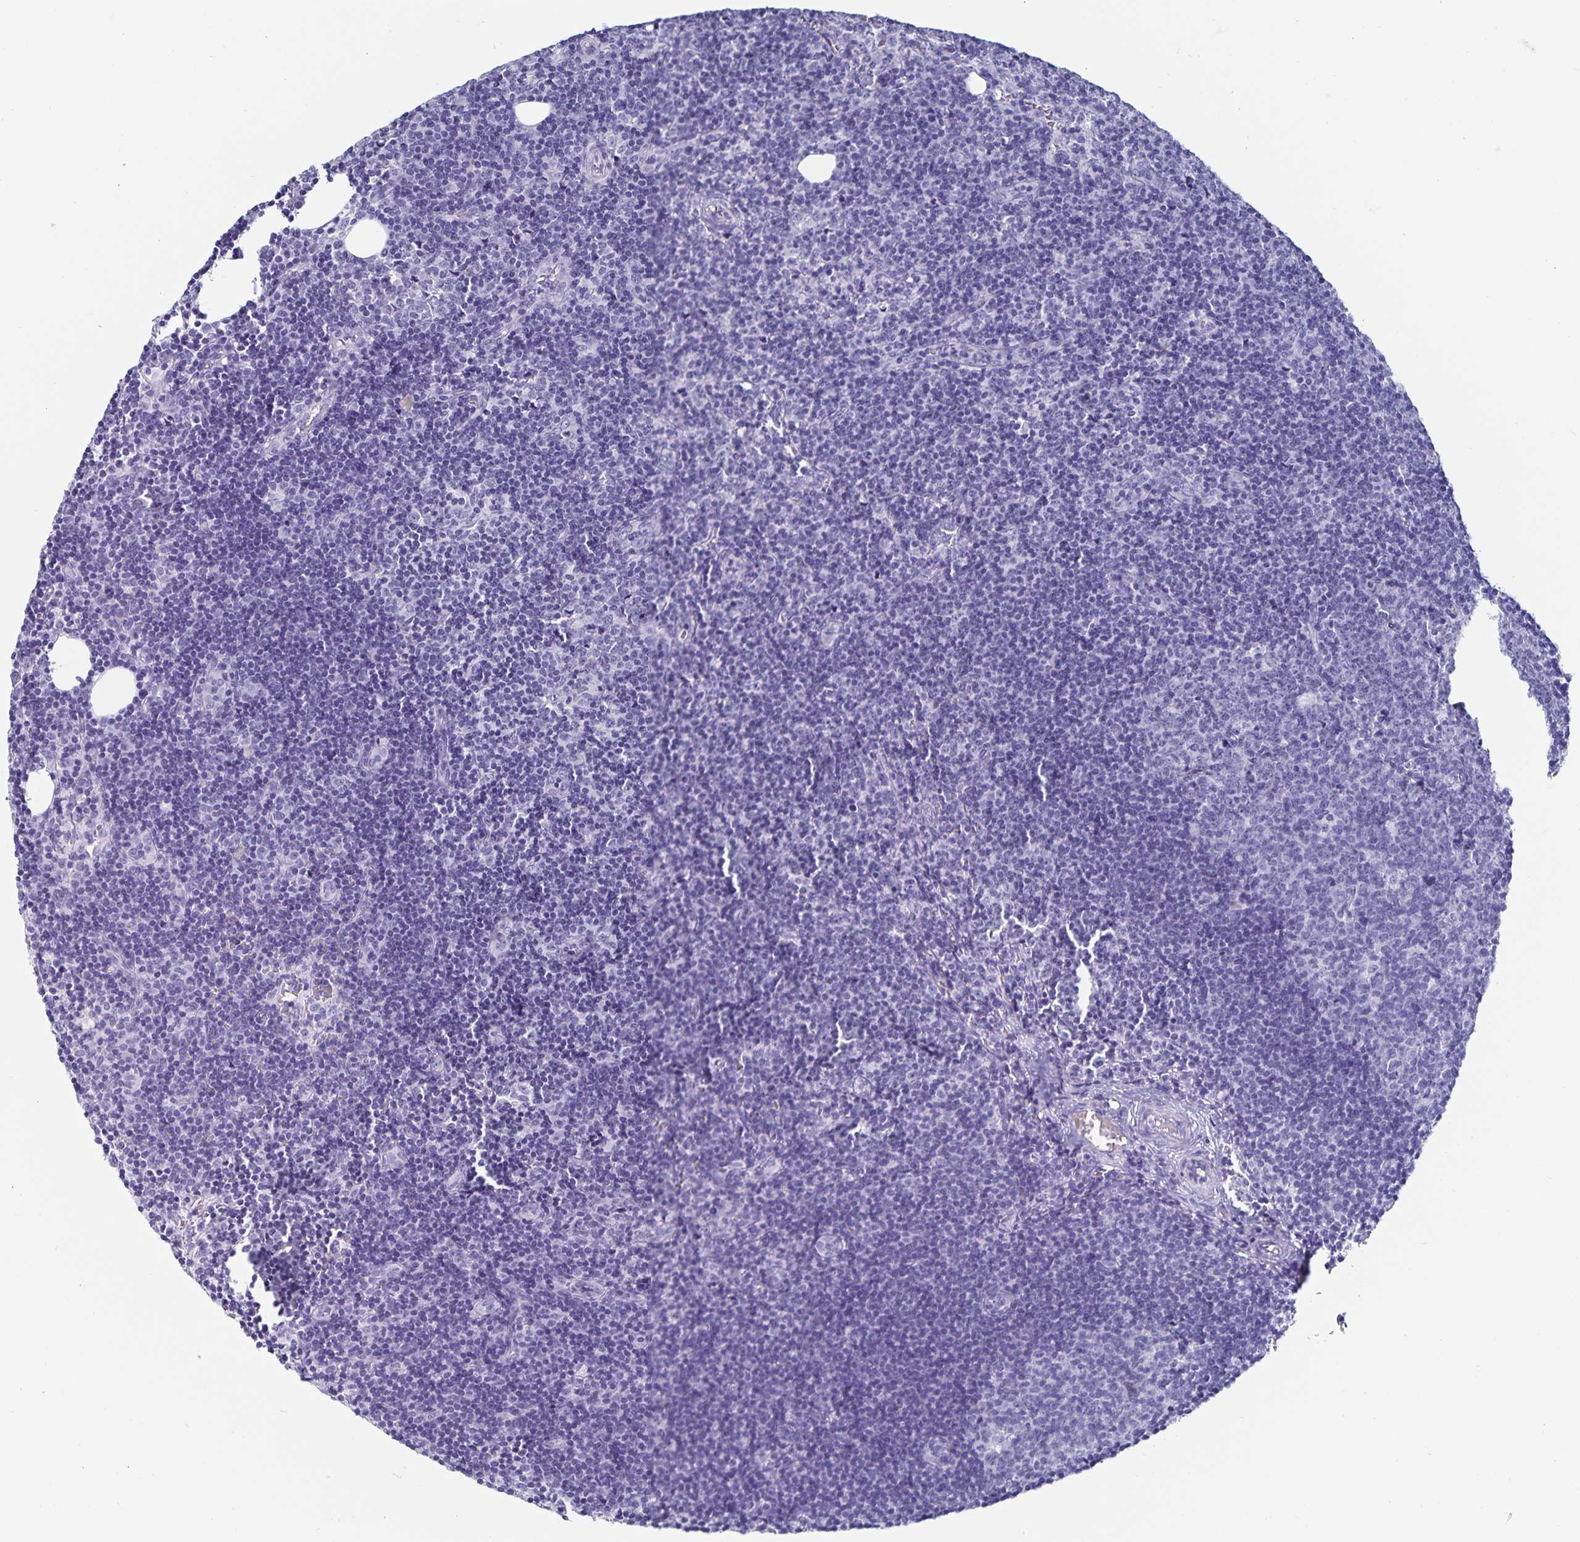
{"staining": {"intensity": "negative", "quantity": "none", "location": "none"}, "tissue": "lymph node", "cell_type": "Germinal center cells", "image_type": "normal", "snomed": [{"axis": "morphology", "description": "Normal tissue, NOS"}, {"axis": "topography", "description": "Lymph node"}], "caption": "An immunohistochemistry (IHC) micrograph of benign lymph node is shown. There is no staining in germinal center cells of lymph node.", "gene": "C19orf73", "patient": {"sex": "female", "age": 41}}